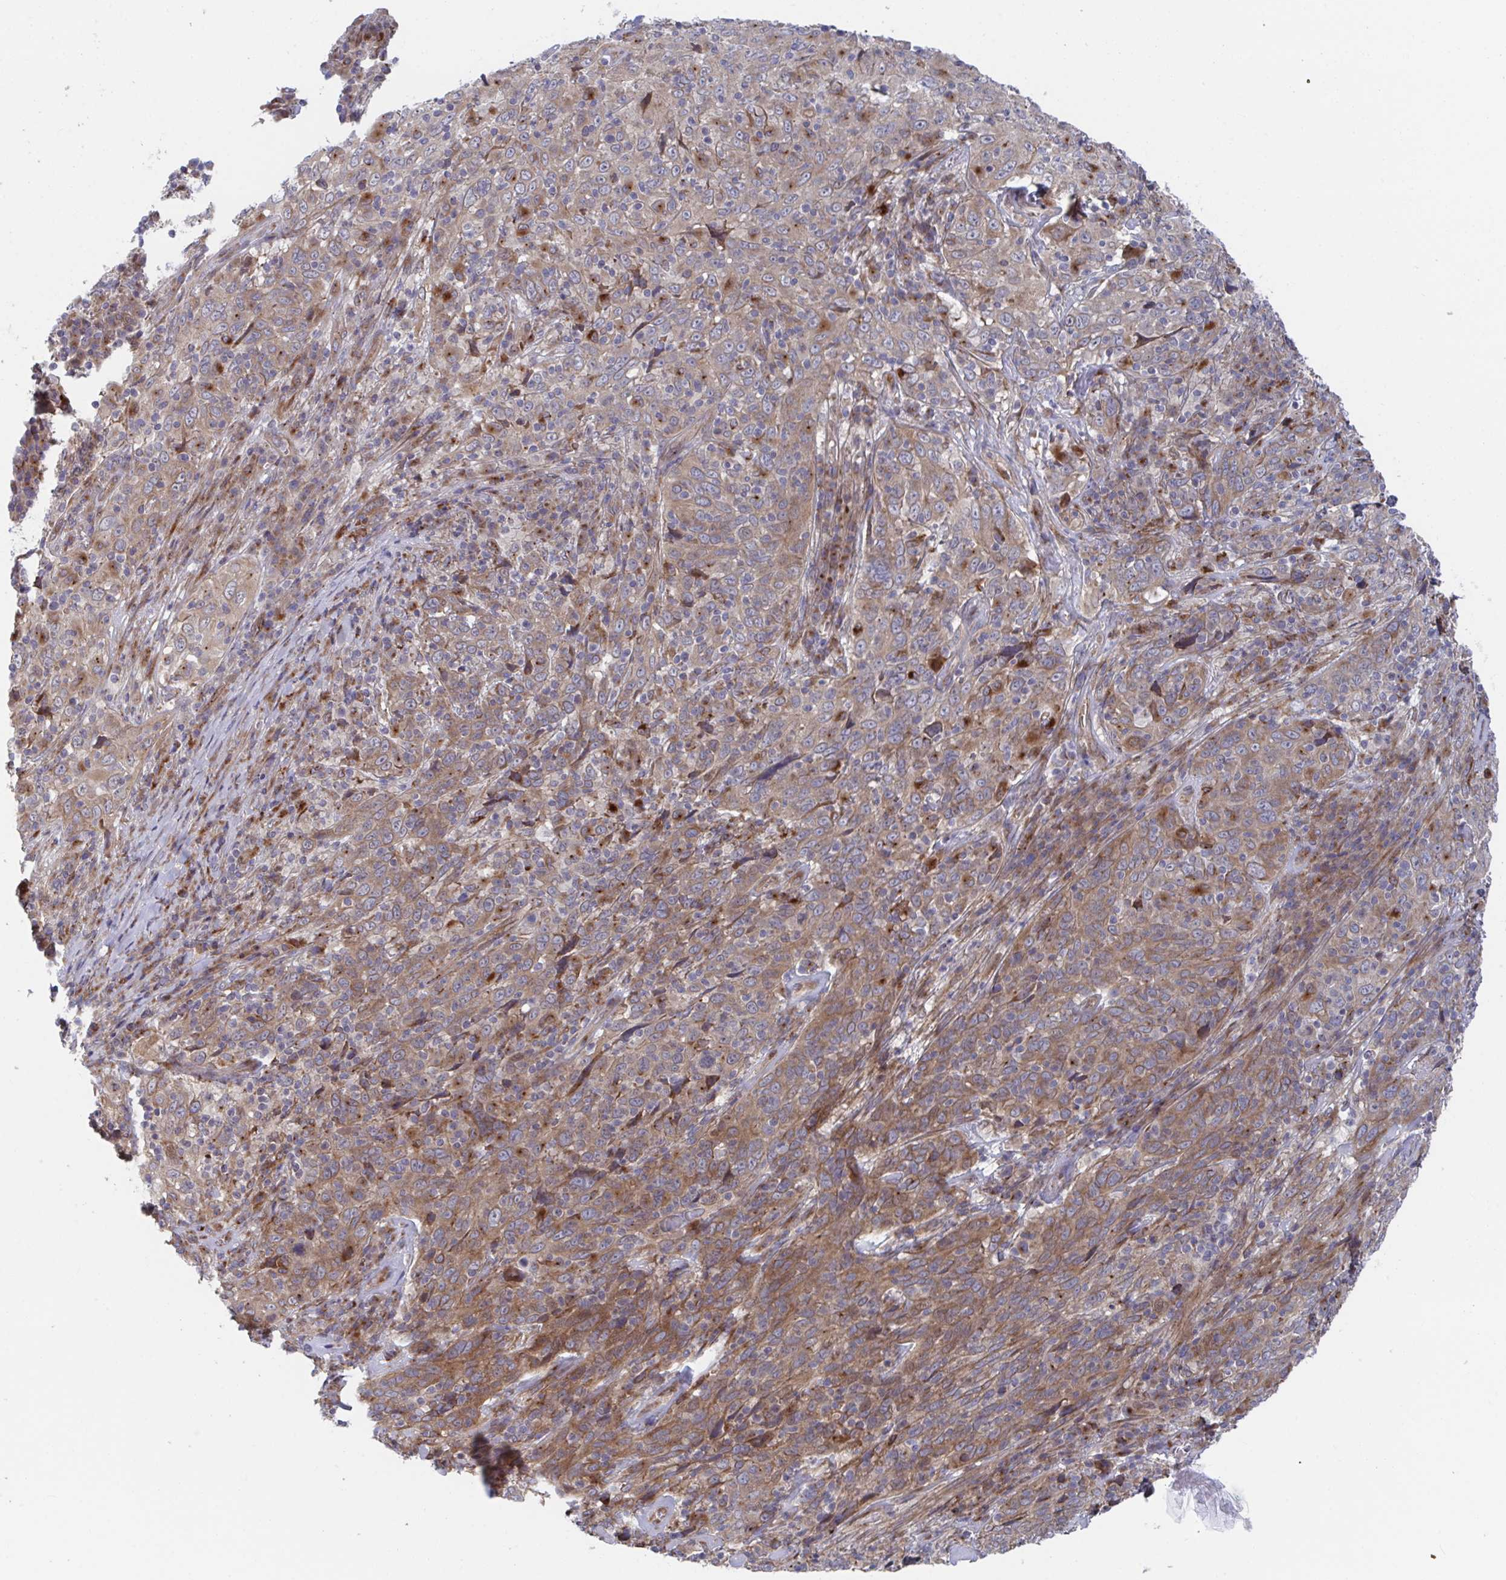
{"staining": {"intensity": "weak", "quantity": ">75%", "location": "cytoplasmic/membranous"}, "tissue": "cervical cancer", "cell_type": "Tumor cells", "image_type": "cancer", "snomed": [{"axis": "morphology", "description": "Squamous cell carcinoma, NOS"}, {"axis": "topography", "description": "Cervix"}], "caption": "A histopathology image showing weak cytoplasmic/membranous staining in approximately >75% of tumor cells in squamous cell carcinoma (cervical), as visualized by brown immunohistochemical staining.", "gene": "FJX1", "patient": {"sex": "female", "age": 46}}